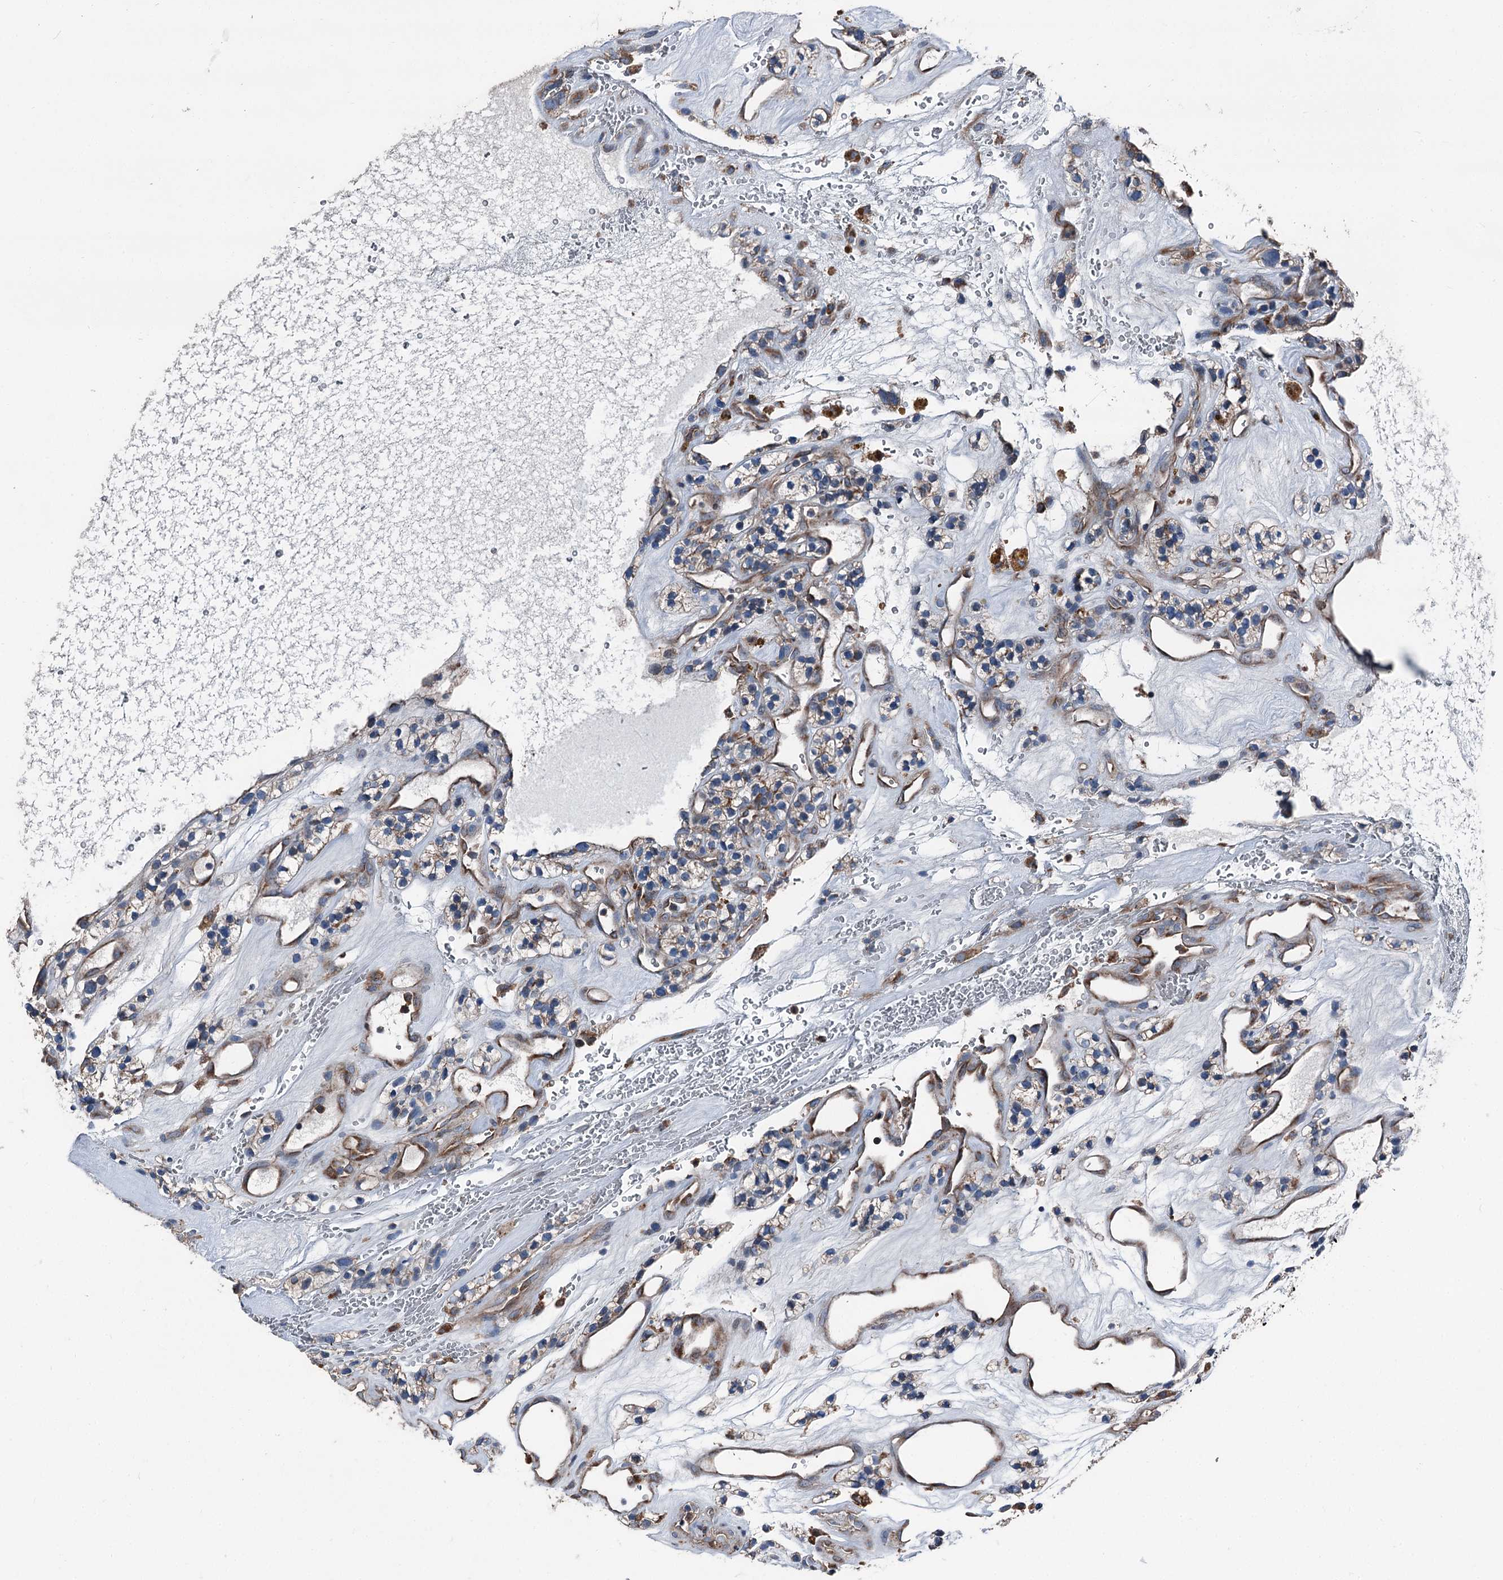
{"staining": {"intensity": "moderate", "quantity": "25%-75%", "location": "cytoplasmic/membranous"}, "tissue": "renal cancer", "cell_type": "Tumor cells", "image_type": "cancer", "snomed": [{"axis": "morphology", "description": "Adenocarcinoma, NOS"}, {"axis": "topography", "description": "Kidney"}], "caption": "Immunohistochemical staining of renal cancer demonstrates medium levels of moderate cytoplasmic/membranous staining in approximately 25%-75% of tumor cells.", "gene": "RUFY1", "patient": {"sex": "female", "age": 57}}